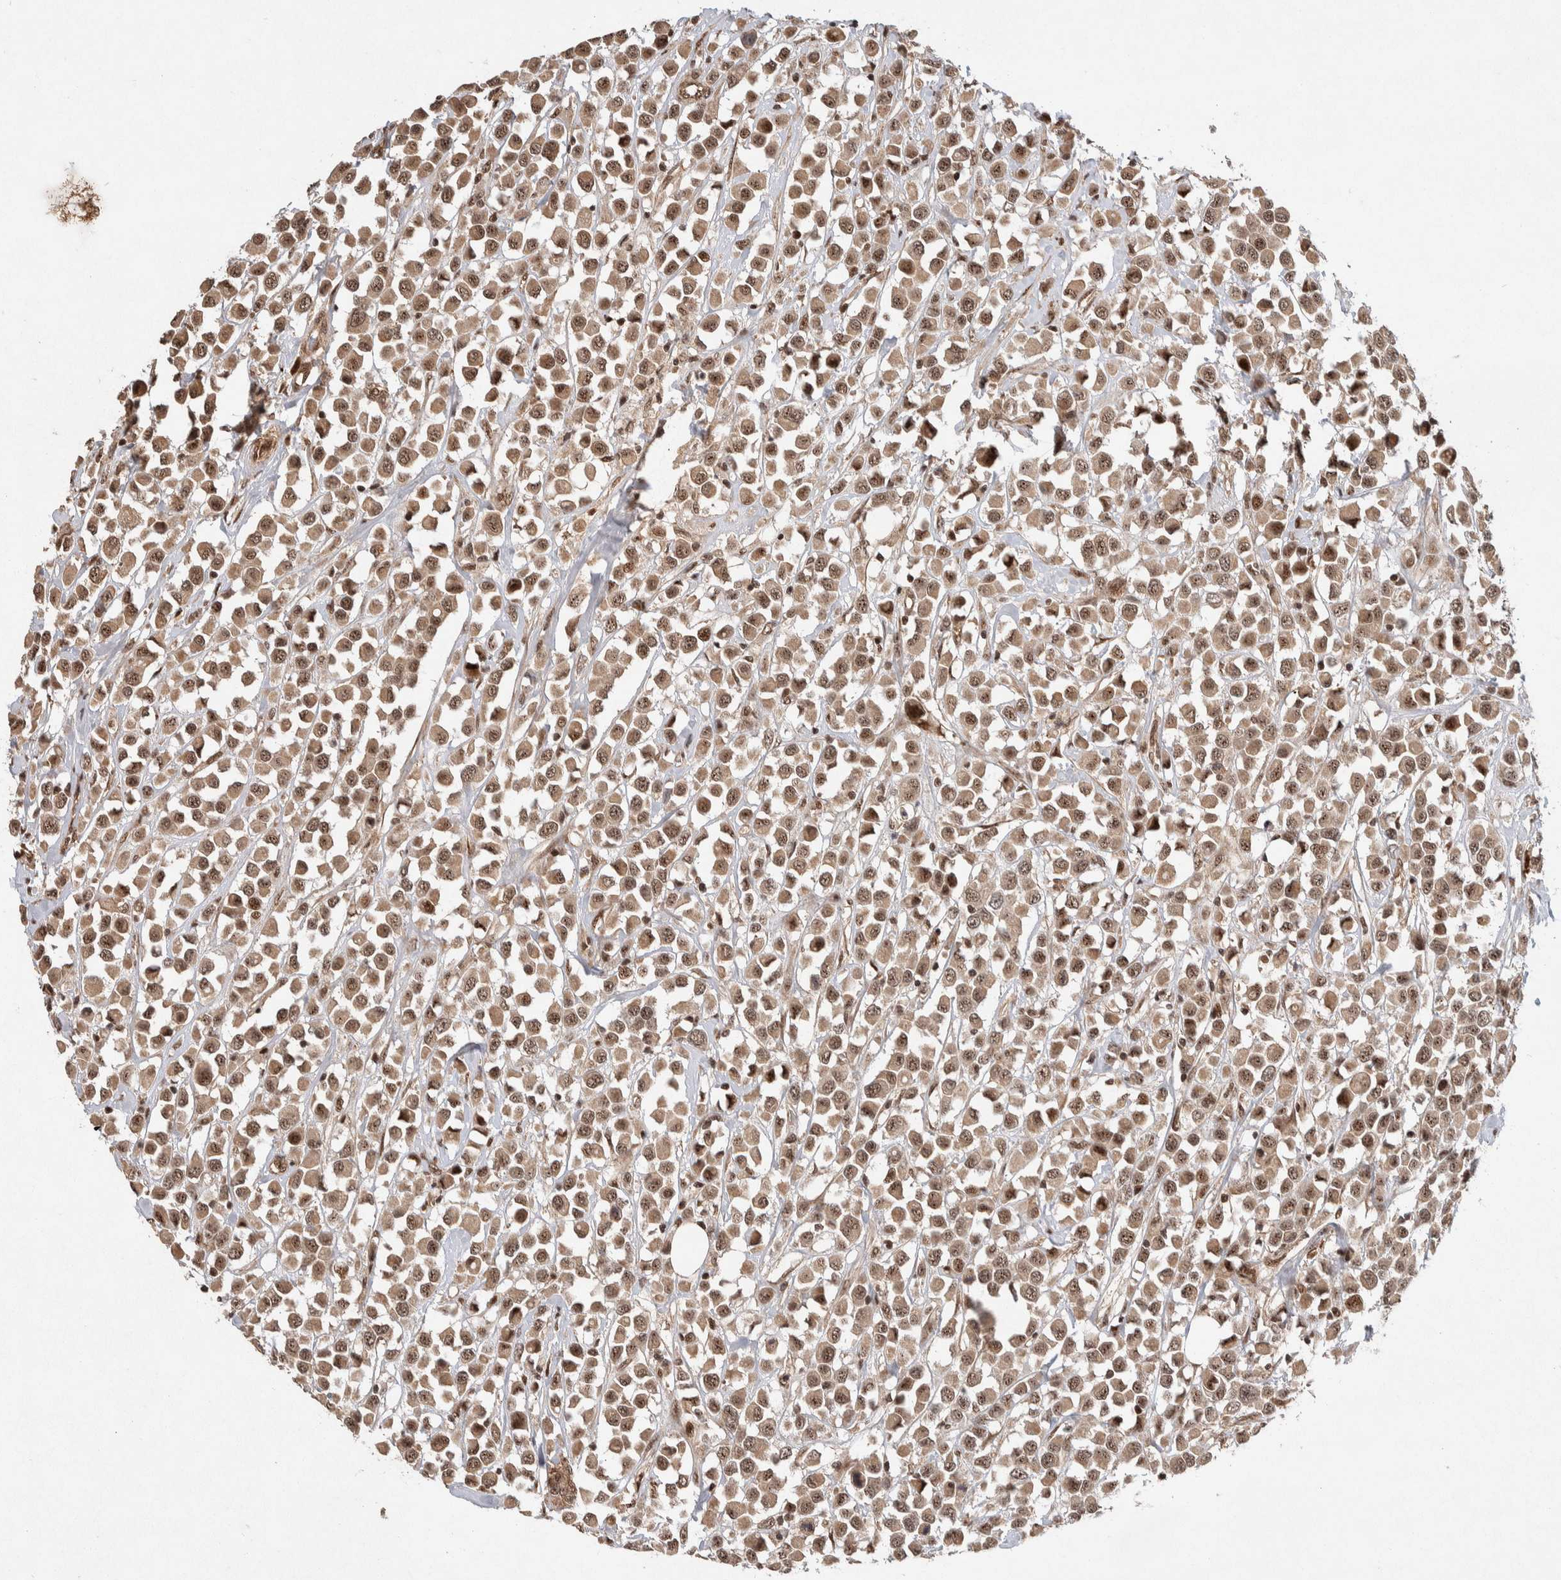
{"staining": {"intensity": "moderate", "quantity": ">75%", "location": "cytoplasmic/membranous,nuclear"}, "tissue": "breast cancer", "cell_type": "Tumor cells", "image_type": "cancer", "snomed": [{"axis": "morphology", "description": "Duct carcinoma"}, {"axis": "topography", "description": "Breast"}], "caption": "Immunohistochemical staining of breast cancer (infiltrating ductal carcinoma) demonstrates medium levels of moderate cytoplasmic/membranous and nuclear protein expression in approximately >75% of tumor cells.", "gene": "TOR1B", "patient": {"sex": "female", "age": 61}}